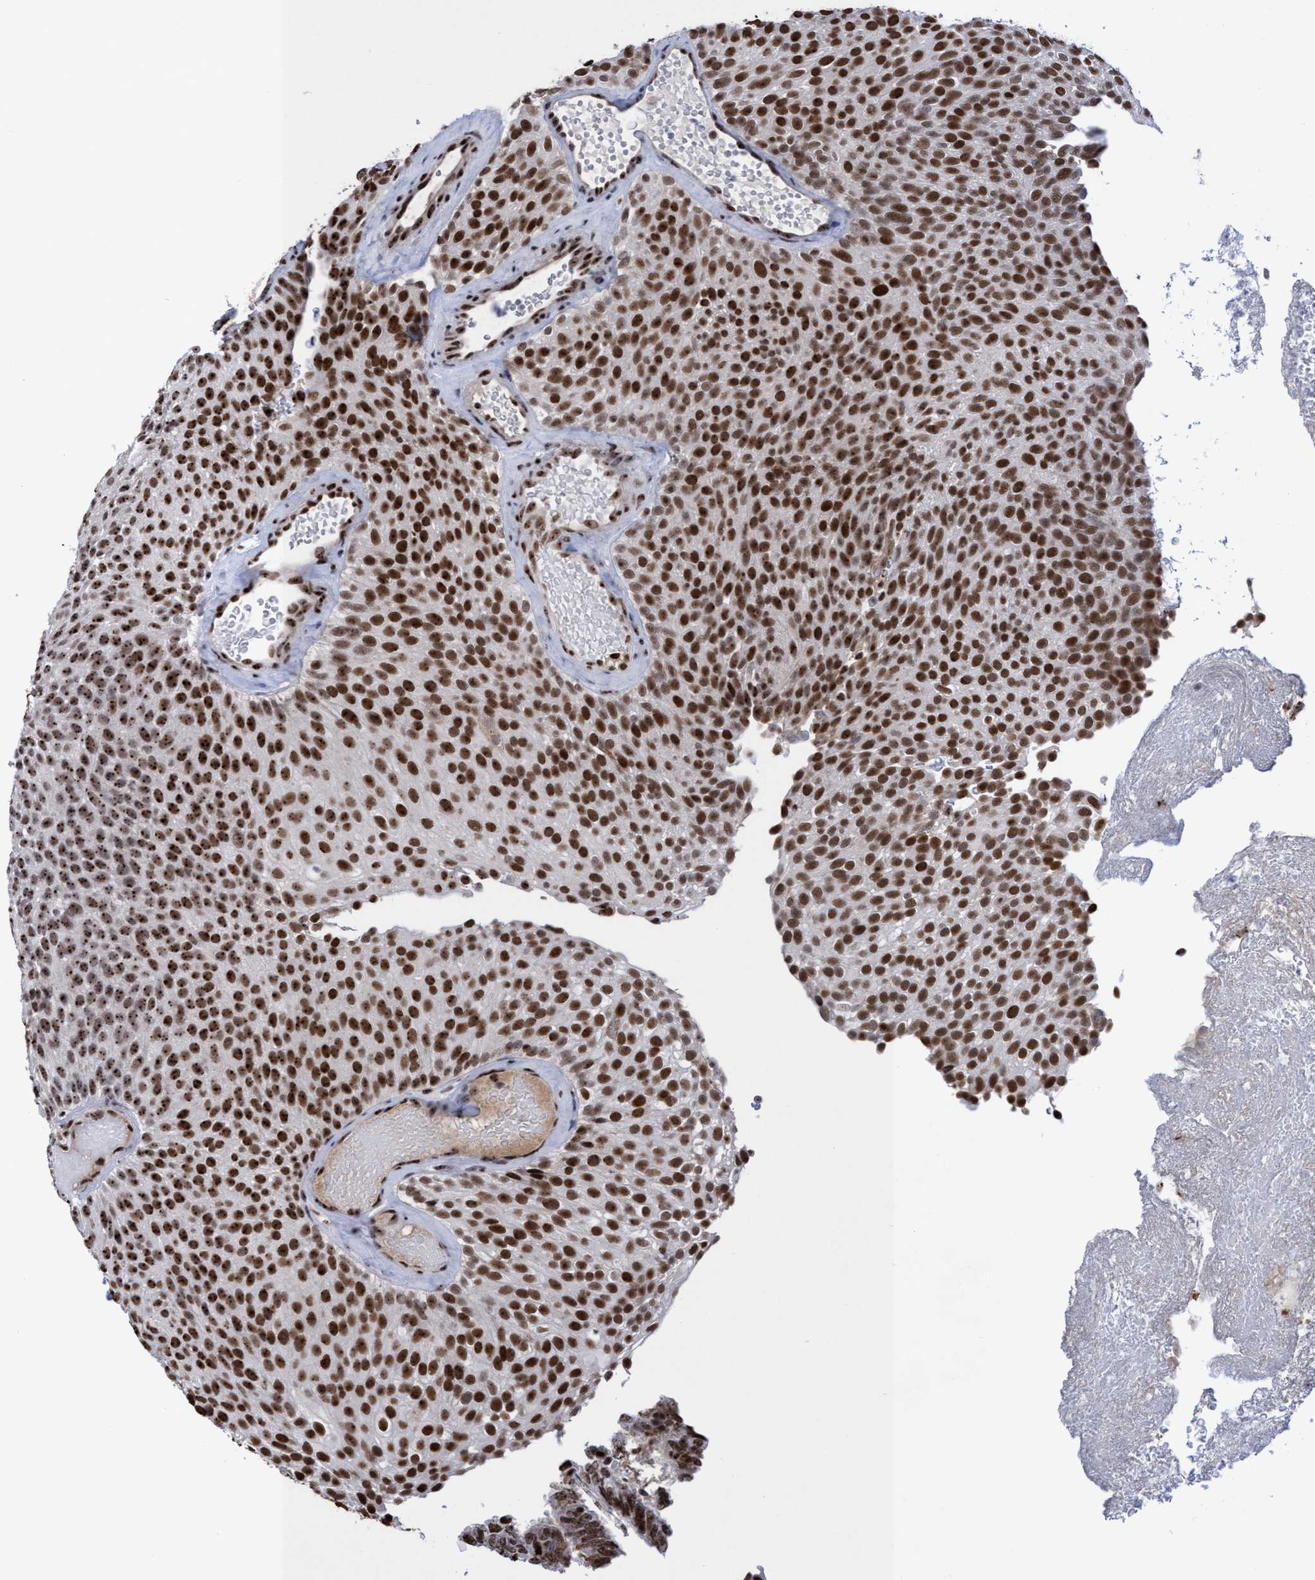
{"staining": {"intensity": "strong", "quantity": ">75%", "location": "nuclear"}, "tissue": "urothelial cancer", "cell_type": "Tumor cells", "image_type": "cancer", "snomed": [{"axis": "morphology", "description": "Urothelial carcinoma, Low grade"}, {"axis": "topography", "description": "Urinary bladder"}], "caption": "Urothelial cancer stained for a protein demonstrates strong nuclear positivity in tumor cells.", "gene": "EFCAB10", "patient": {"sex": "male", "age": 78}}